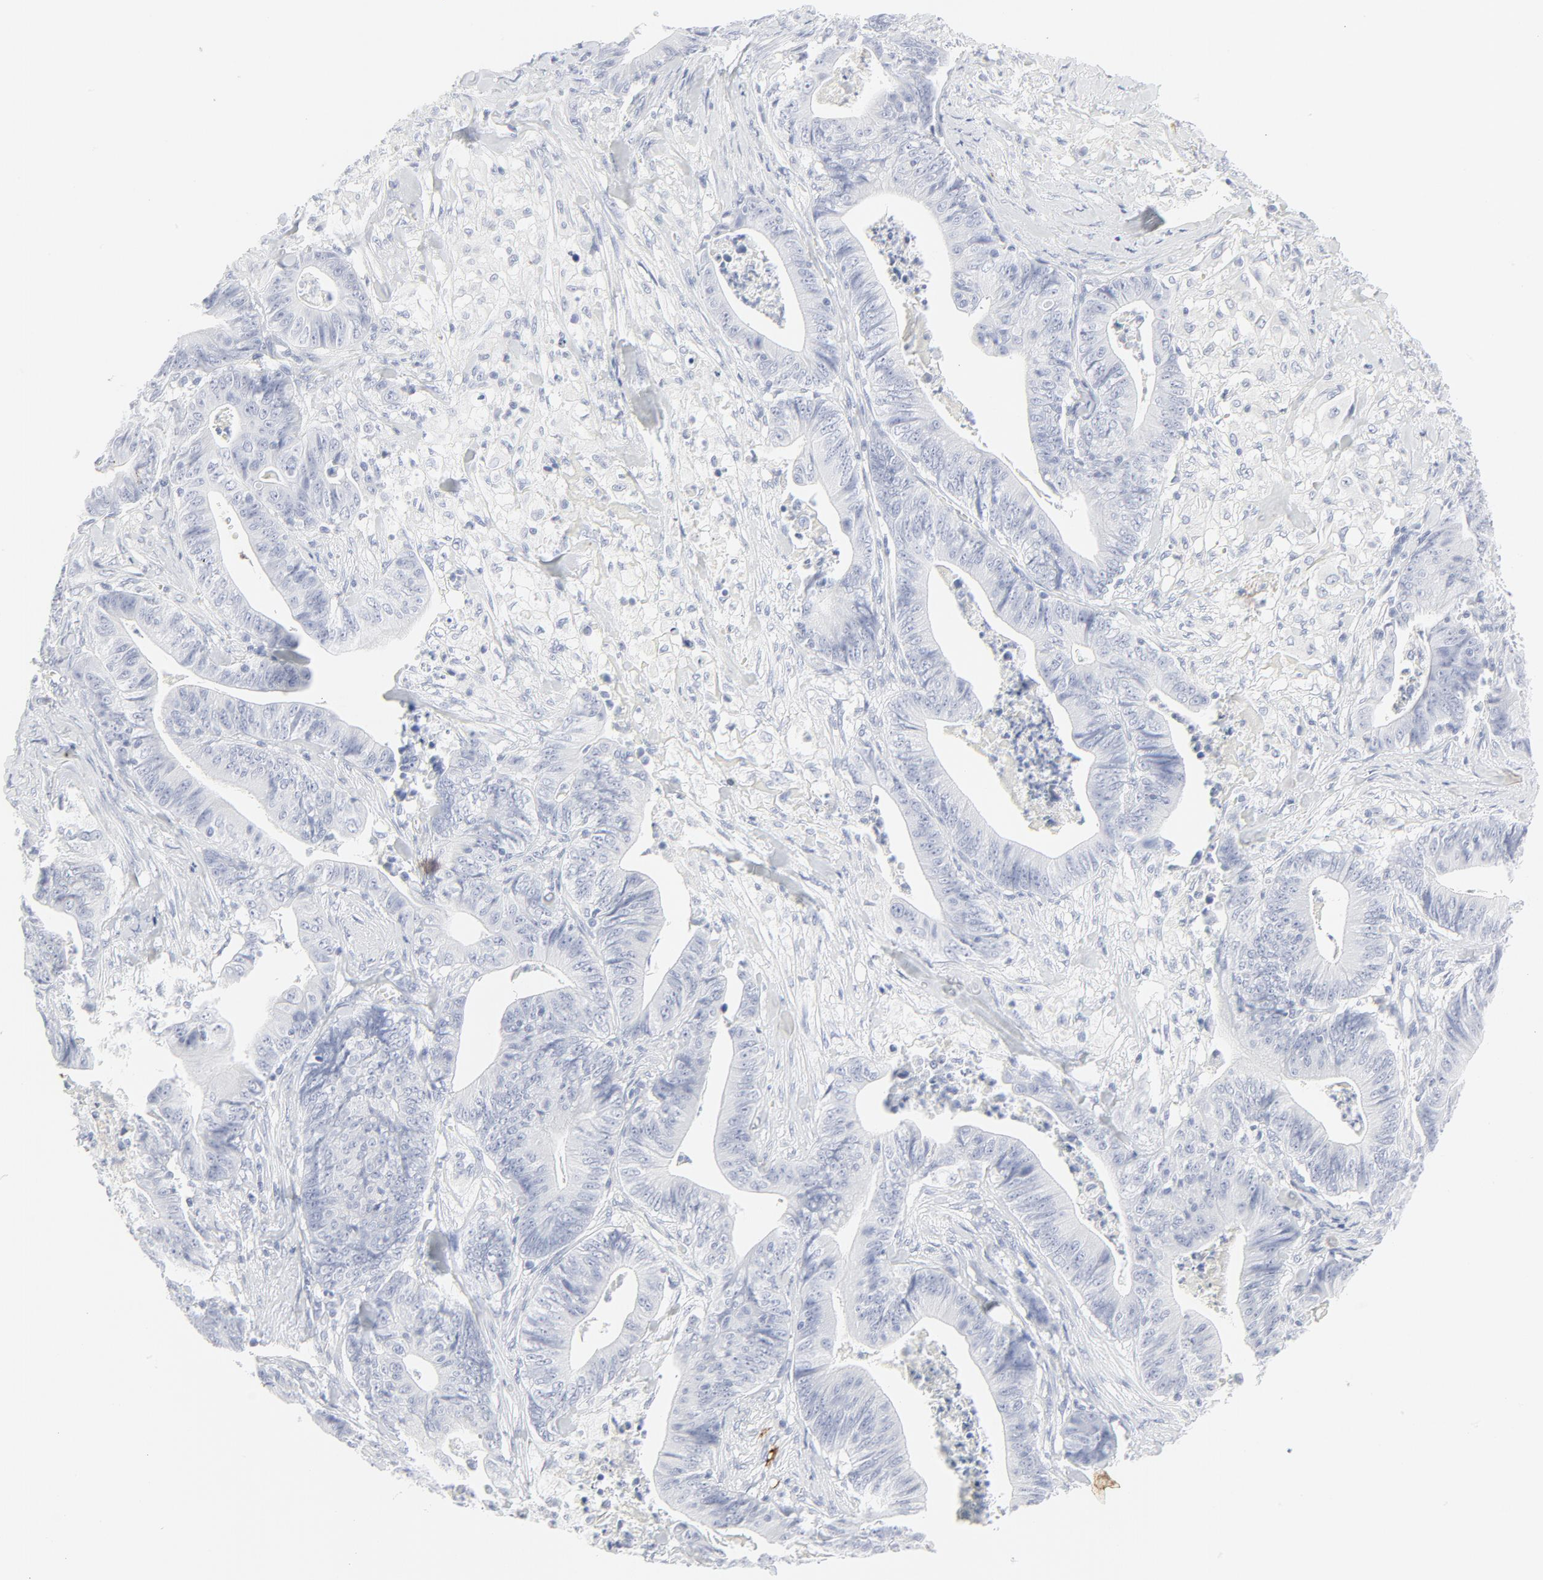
{"staining": {"intensity": "negative", "quantity": "none", "location": "none"}, "tissue": "stomach cancer", "cell_type": "Tumor cells", "image_type": "cancer", "snomed": [{"axis": "morphology", "description": "Adenocarcinoma, NOS"}, {"axis": "topography", "description": "Stomach, lower"}], "caption": "Human stomach adenocarcinoma stained for a protein using IHC shows no expression in tumor cells.", "gene": "CCR7", "patient": {"sex": "female", "age": 86}}